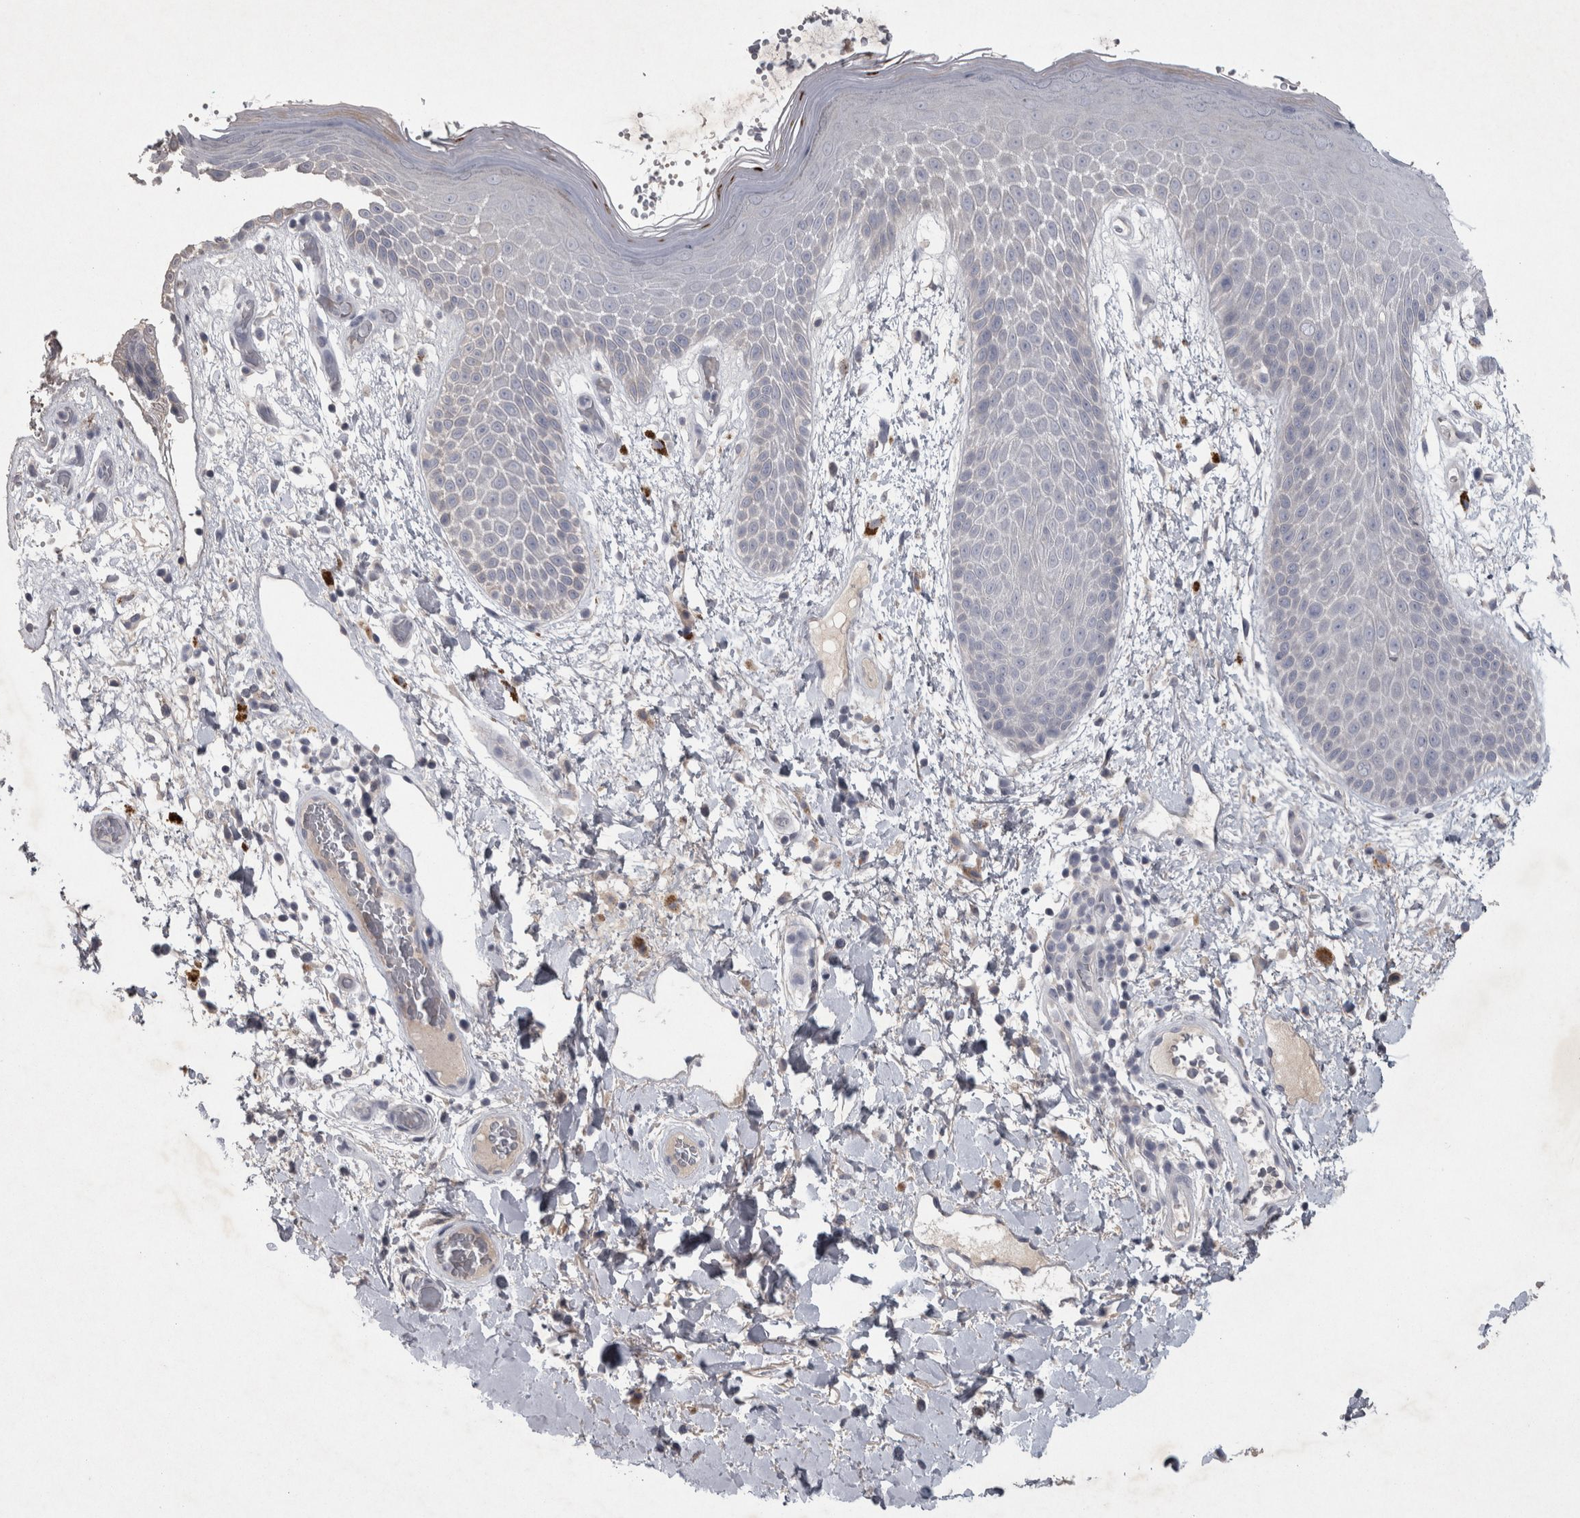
{"staining": {"intensity": "negative", "quantity": "none", "location": "none"}, "tissue": "skin", "cell_type": "Epidermal cells", "image_type": "normal", "snomed": [{"axis": "morphology", "description": "Normal tissue, NOS"}, {"axis": "topography", "description": "Anal"}], "caption": "Protein analysis of benign skin displays no significant expression in epidermal cells. Brightfield microscopy of immunohistochemistry stained with DAB (3,3'-diaminobenzidine) (brown) and hematoxylin (blue), captured at high magnification.", "gene": "ENPP7", "patient": {"sex": "male", "age": 74}}